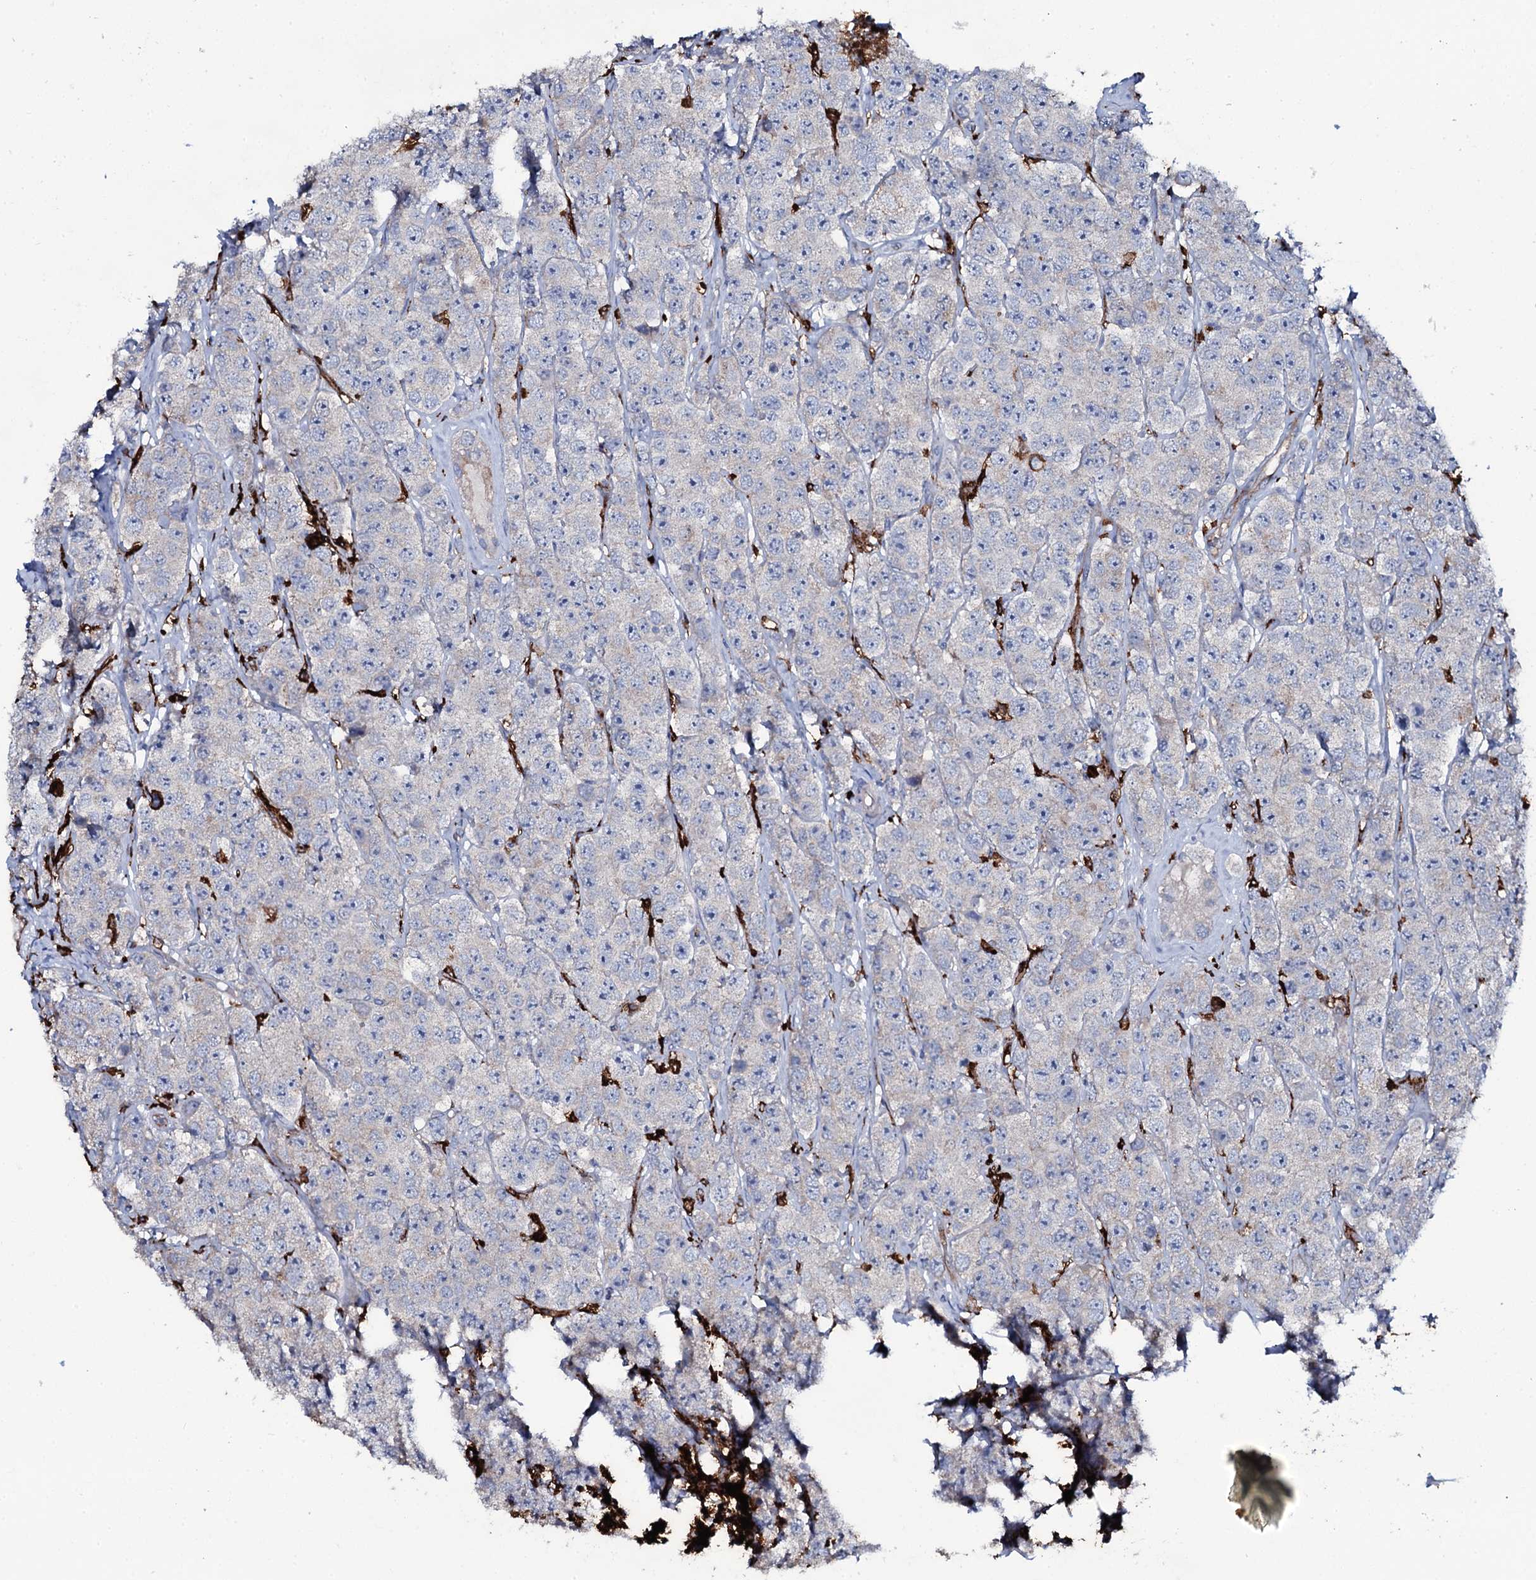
{"staining": {"intensity": "negative", "quantity": "none", "location": "none"}, "tissue": "testis cancer", "cell_type": "Tumor cells", "image_type": "cancer", "snomed": [{"axis": "morphology", "description": "Seminoma, NOS"}, {"axis": "topography", "description": "Testis"}], "caption": "Immunohistochemistry micrograph of neoplastic tissue: testis cancer stained with DAB displays no significant protein positivity in tumor cells.", "gene": "OSBPL2", "patient": {"sex": "male", "age": 28}}